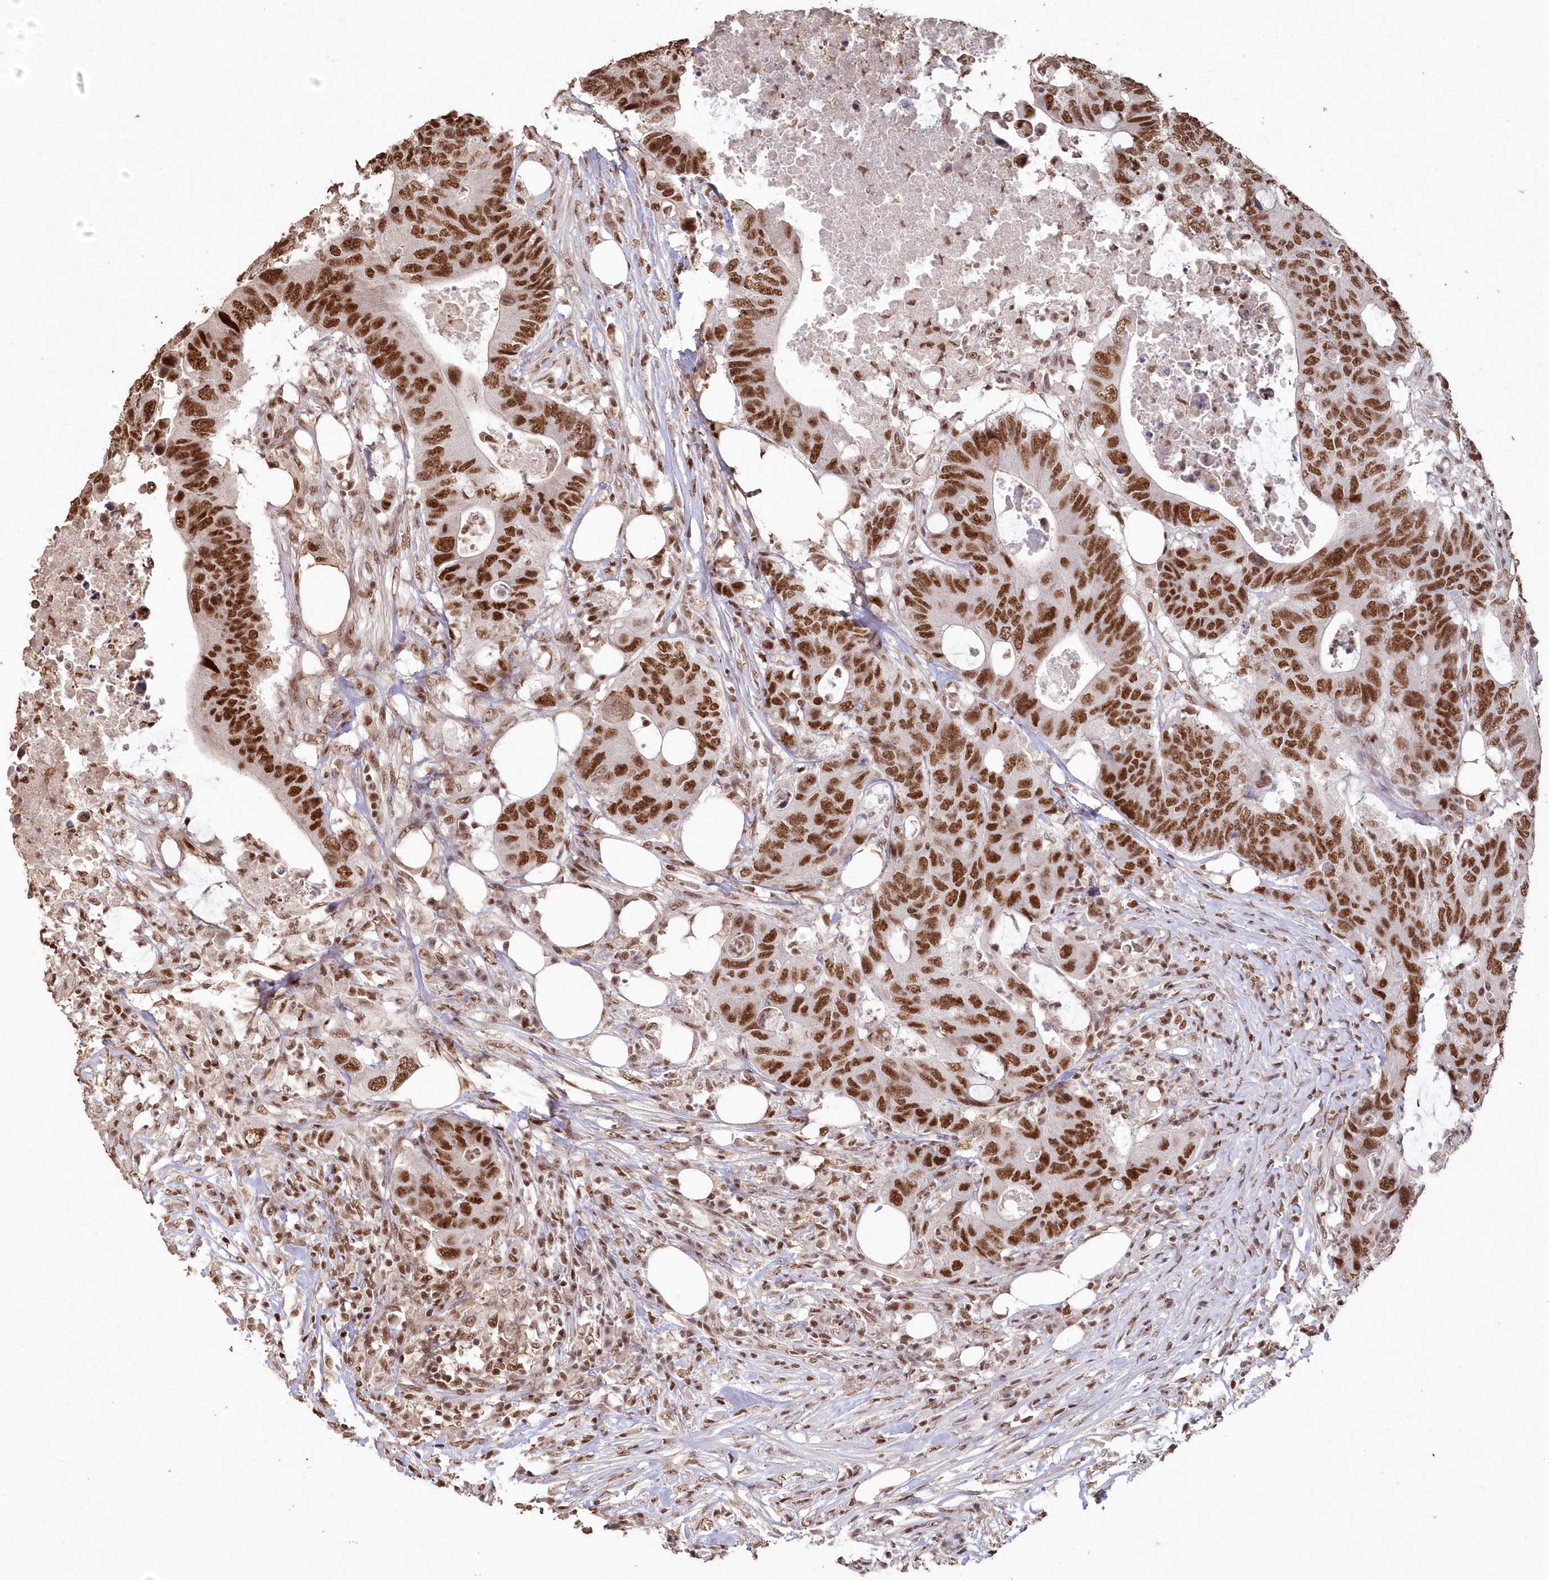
{"staining": {"intensity": "strong", "quantity": ">75%", "location": "nuclear"}, "tissue": "colorectal cancer", "cell_type": "Tumor cells", "image_type": "cancer", "snomed": [{"axis": "morphology", "description": "Adenocarcinoma, NOS"}, {"axis": "topography", "description": "Colon"}], "caption": "Protein staining demonstrates strong nuclear staining in about >75% of tumor cells in adenocarcinoma (colorectal).", "gene": "PDS5A", "patient": {"sex": "male", "age": 71}}